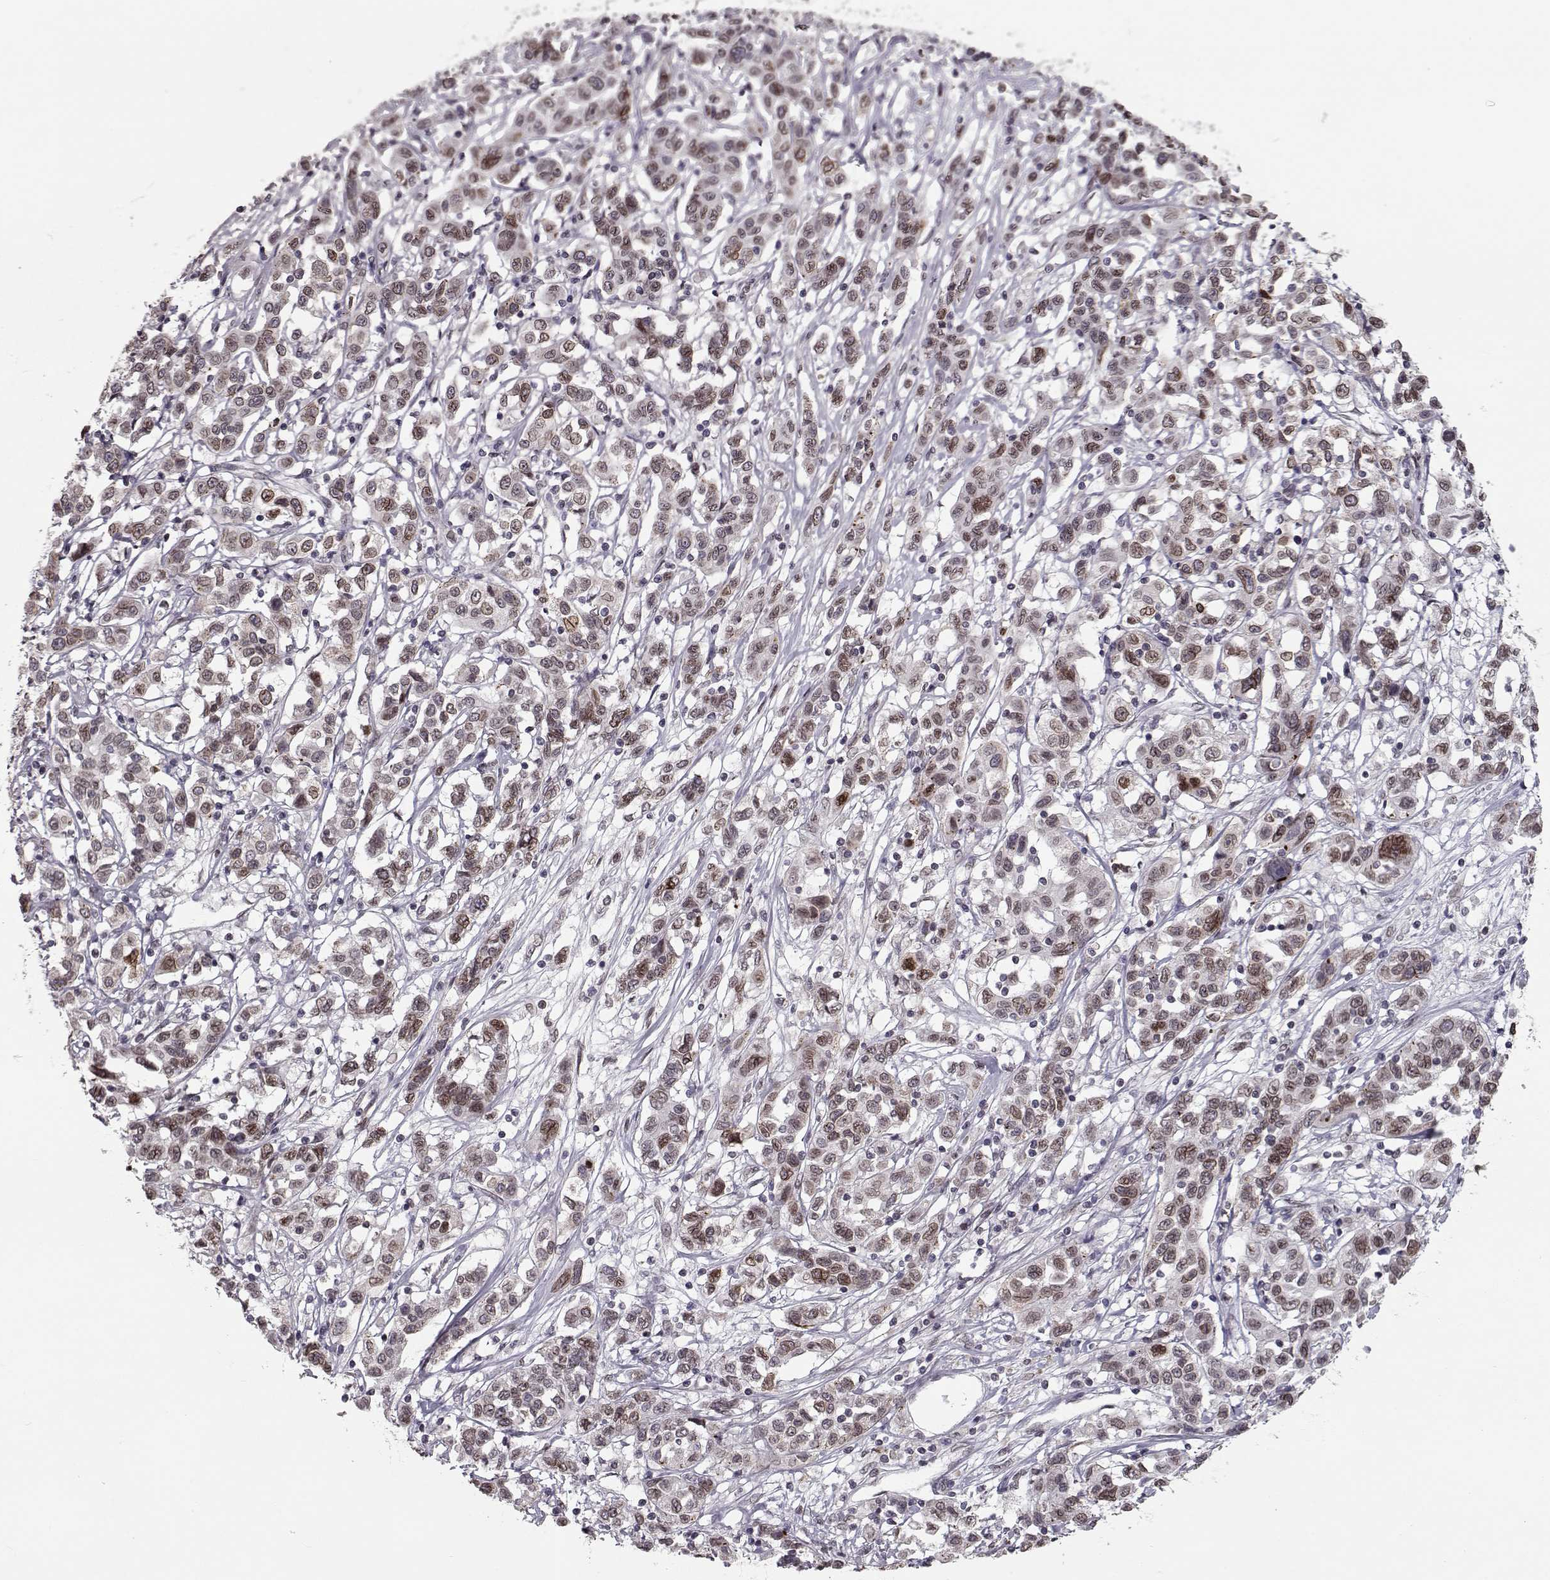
{"staining": {"intensity": "weak", "quantity": ">75%", "location": "cytoplasmic/membranous,nuclear"}, "tissue": "liver cancer", "cell_type": "Tumor cells", "image_type": "cancer", "snomed": [{"axis": "morphology", "description": "Adenocarcinoma, NOS"}, {"axis": "morphology", "description": "Cholangiocarcinoma"}, {"axis": "topography", "description": "Liver"}], "caption": "Immunohistochemical staining of liver cancer shows weak cytoplasmic/membranous and nuclear protein staining in about >75% of tumor cells.", "gene": "NUP37", "patient": {"sex": "male", "age": 64}}